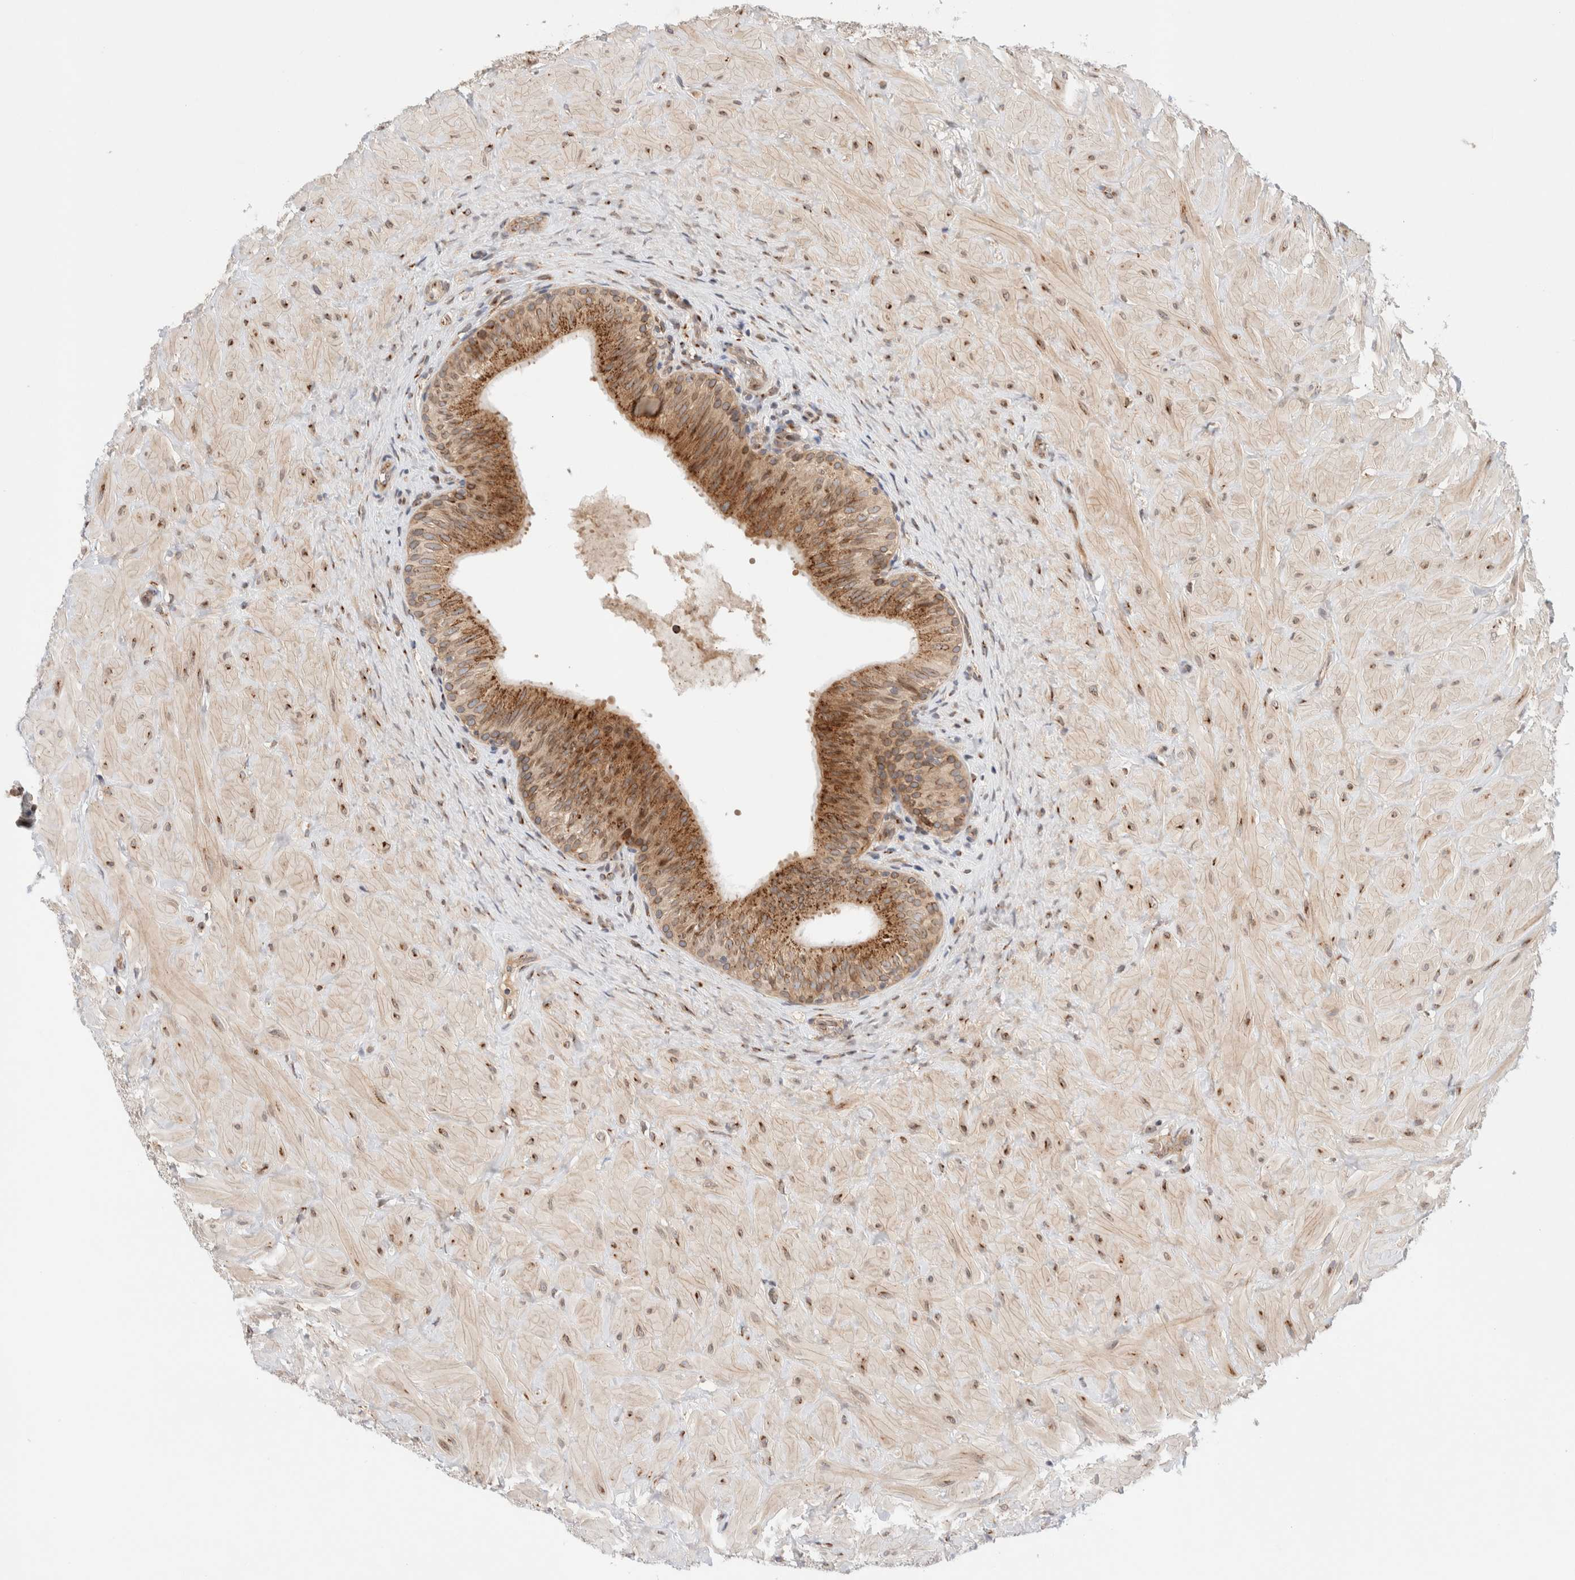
{"staining": {"intensity": "strong", "quantity": ">75%", "location": "cytoplasmic/membranous"}, "tissue": "epididymis", "cell_type": "Glandular cells", "image_type": "normal", "snomed": [{"axis": "morphology", "description": "Normal tissue, NOS"}, {"axis": "topography", "description": "Soft tissue"}, {"axis": "topography", "description": "Epididymis"}], "caption": "The image displays immunohistochemical staining of unremarkable epididymis. There is strong cytoplasmic/membranous expression is appreciated in about >75% of glandular cells. The staining was performed using DAB (3,3'-diaminobenzidine) to visualize the protein expression in brown, while the nuclei were stained in blue with hematoxylin (Magnification: 20x).", "gene": "GCN1", "patient": {"sex": "male", "age": 26}}